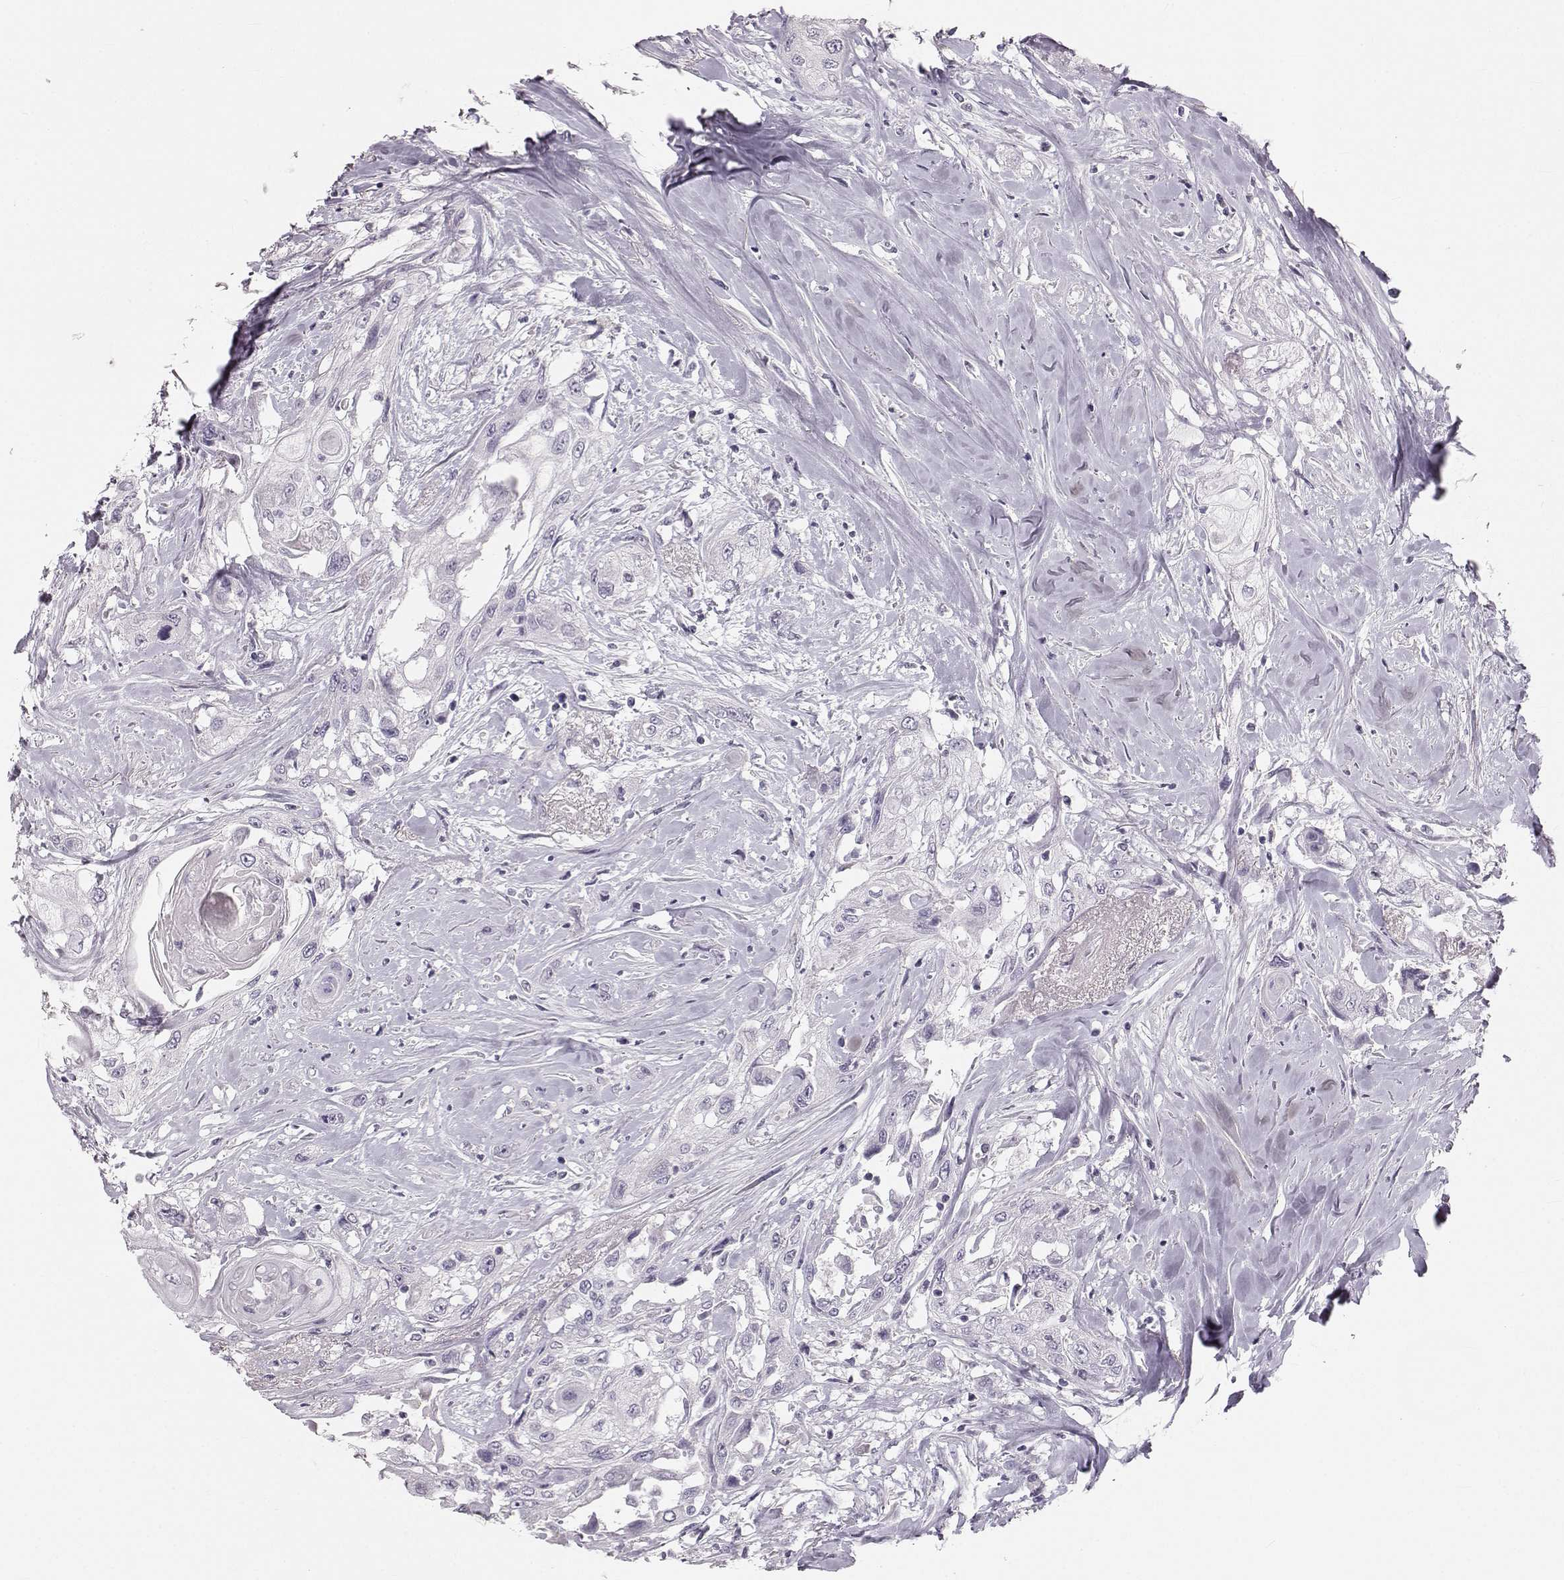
{"staining": {"intensity": "negative", "quantity": "none", "location": "none"}, "tissue": "head and neck cancer", "cell_type": "Tumor cells", "image_type": "cancer", "snomed": [{"axis": "morphology", "description": "Normal tissue, NOS"}, {"axis": "morphology", "description": "Squamous cell carcinoma, NOS"}, {"axis": "topography", "description": "Oral tissue"}, {"axis": "topography", "description": "Peripheral nerve tissue"}, {"axis": "topography", "description": "Head-Neck"}], "caption": "Immunohistochemistry of head and neck cancer (squamous cell carcinoma) exhibits no expression in tumor cells. Brightfield microscopy of IHC stained with DAB (brown) and hematoxylin (blue), captured at high magnification.", "gene": "OIP5", "patient": {"sex": "female", "age": 59}}